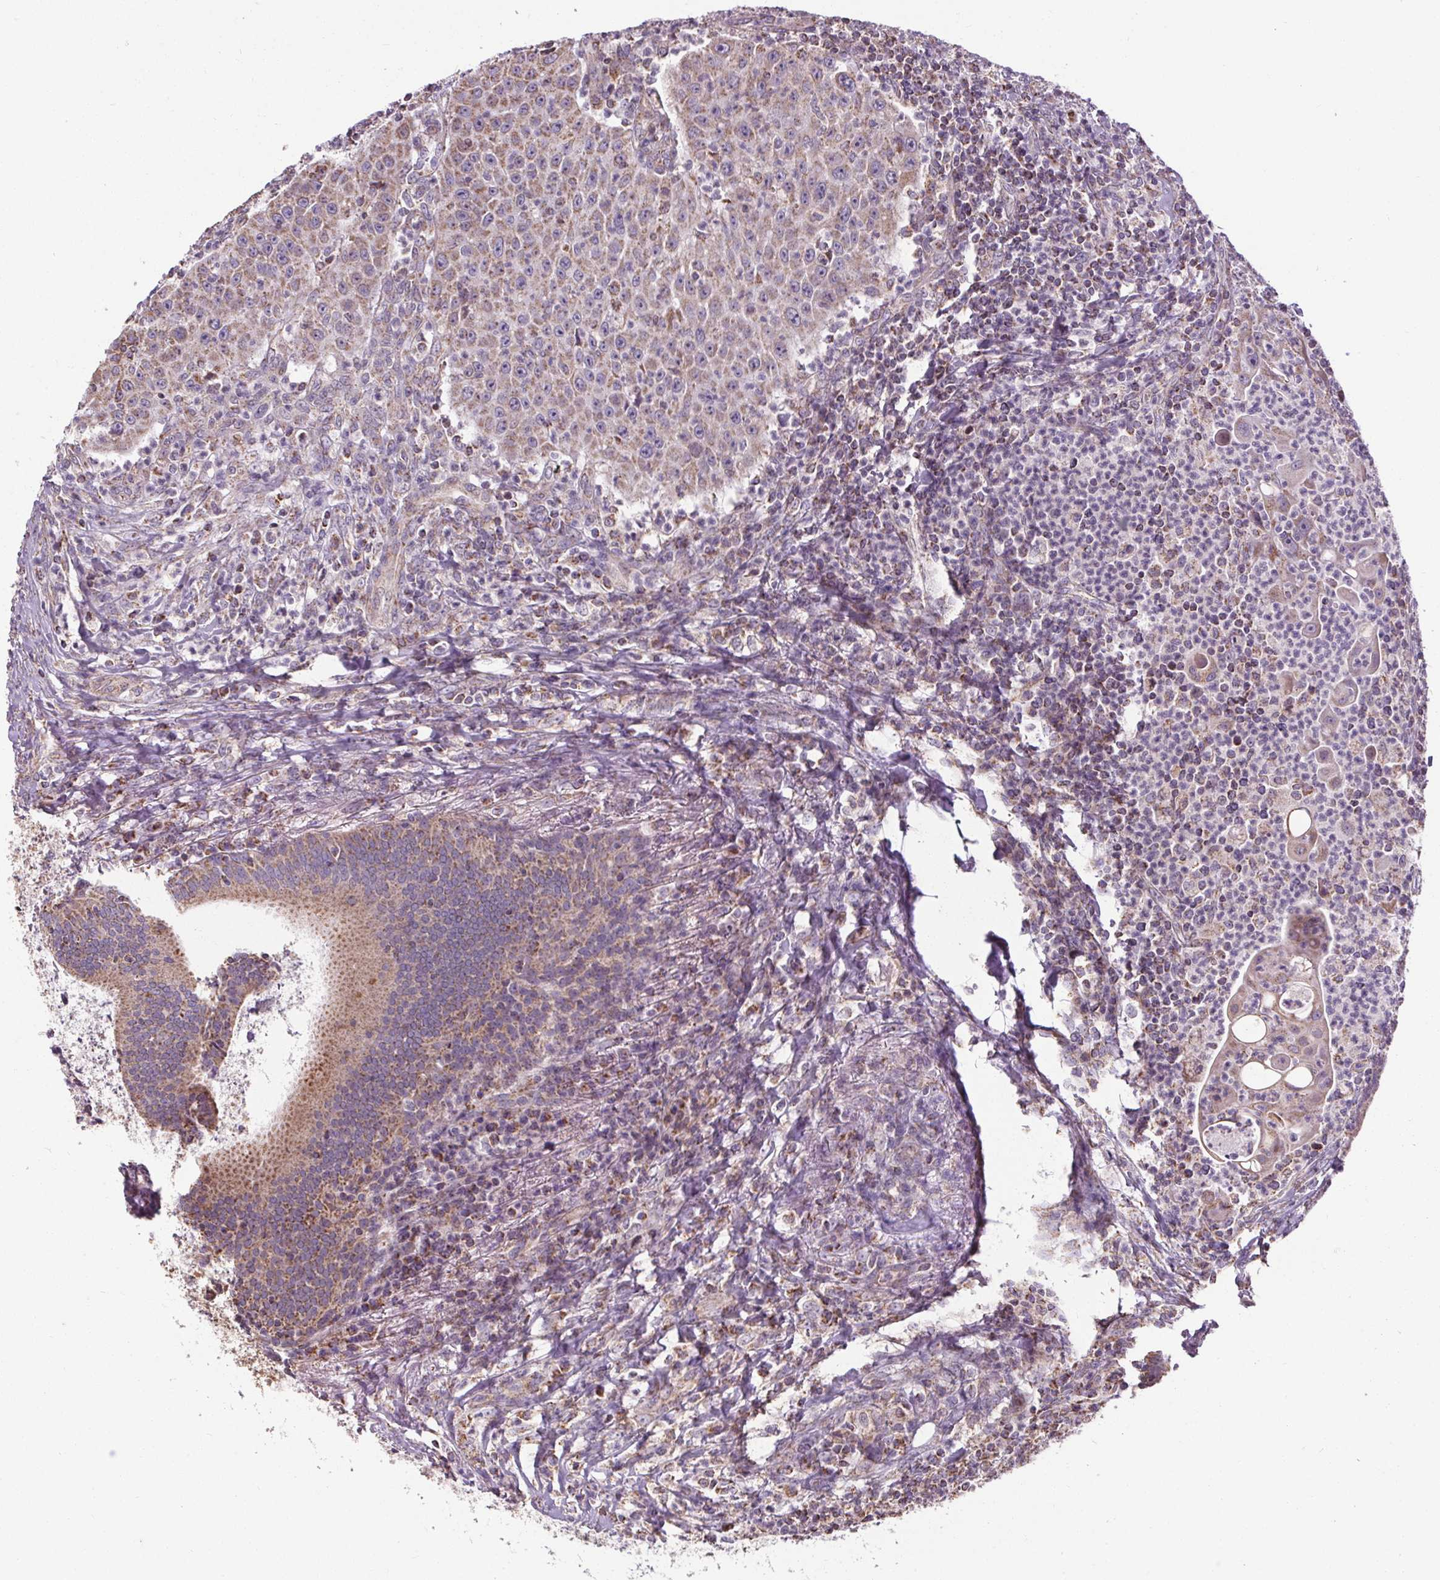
{"staining": {"intensity": "moderate", "quantity": "25%-75%", "location": "cytoplasmic/membranous"}, "tissue": "head and neck cancer", "cell_type": "Tumor cells", "image_type": "cancer", "snomed": [{"axis": "morphology", "description": "Squamous cell carcinoma, NOS"}, {"axis": "topography", "description": "Head-Neck"}], "caption": "A brown stain labels moderate cytoplasmic/membranous expression of a protein in human squamous cell carcinoma (head and neck) tumor cells.", "gene": "ZNF548", "patient": {"sex": "male", "age": 69}}